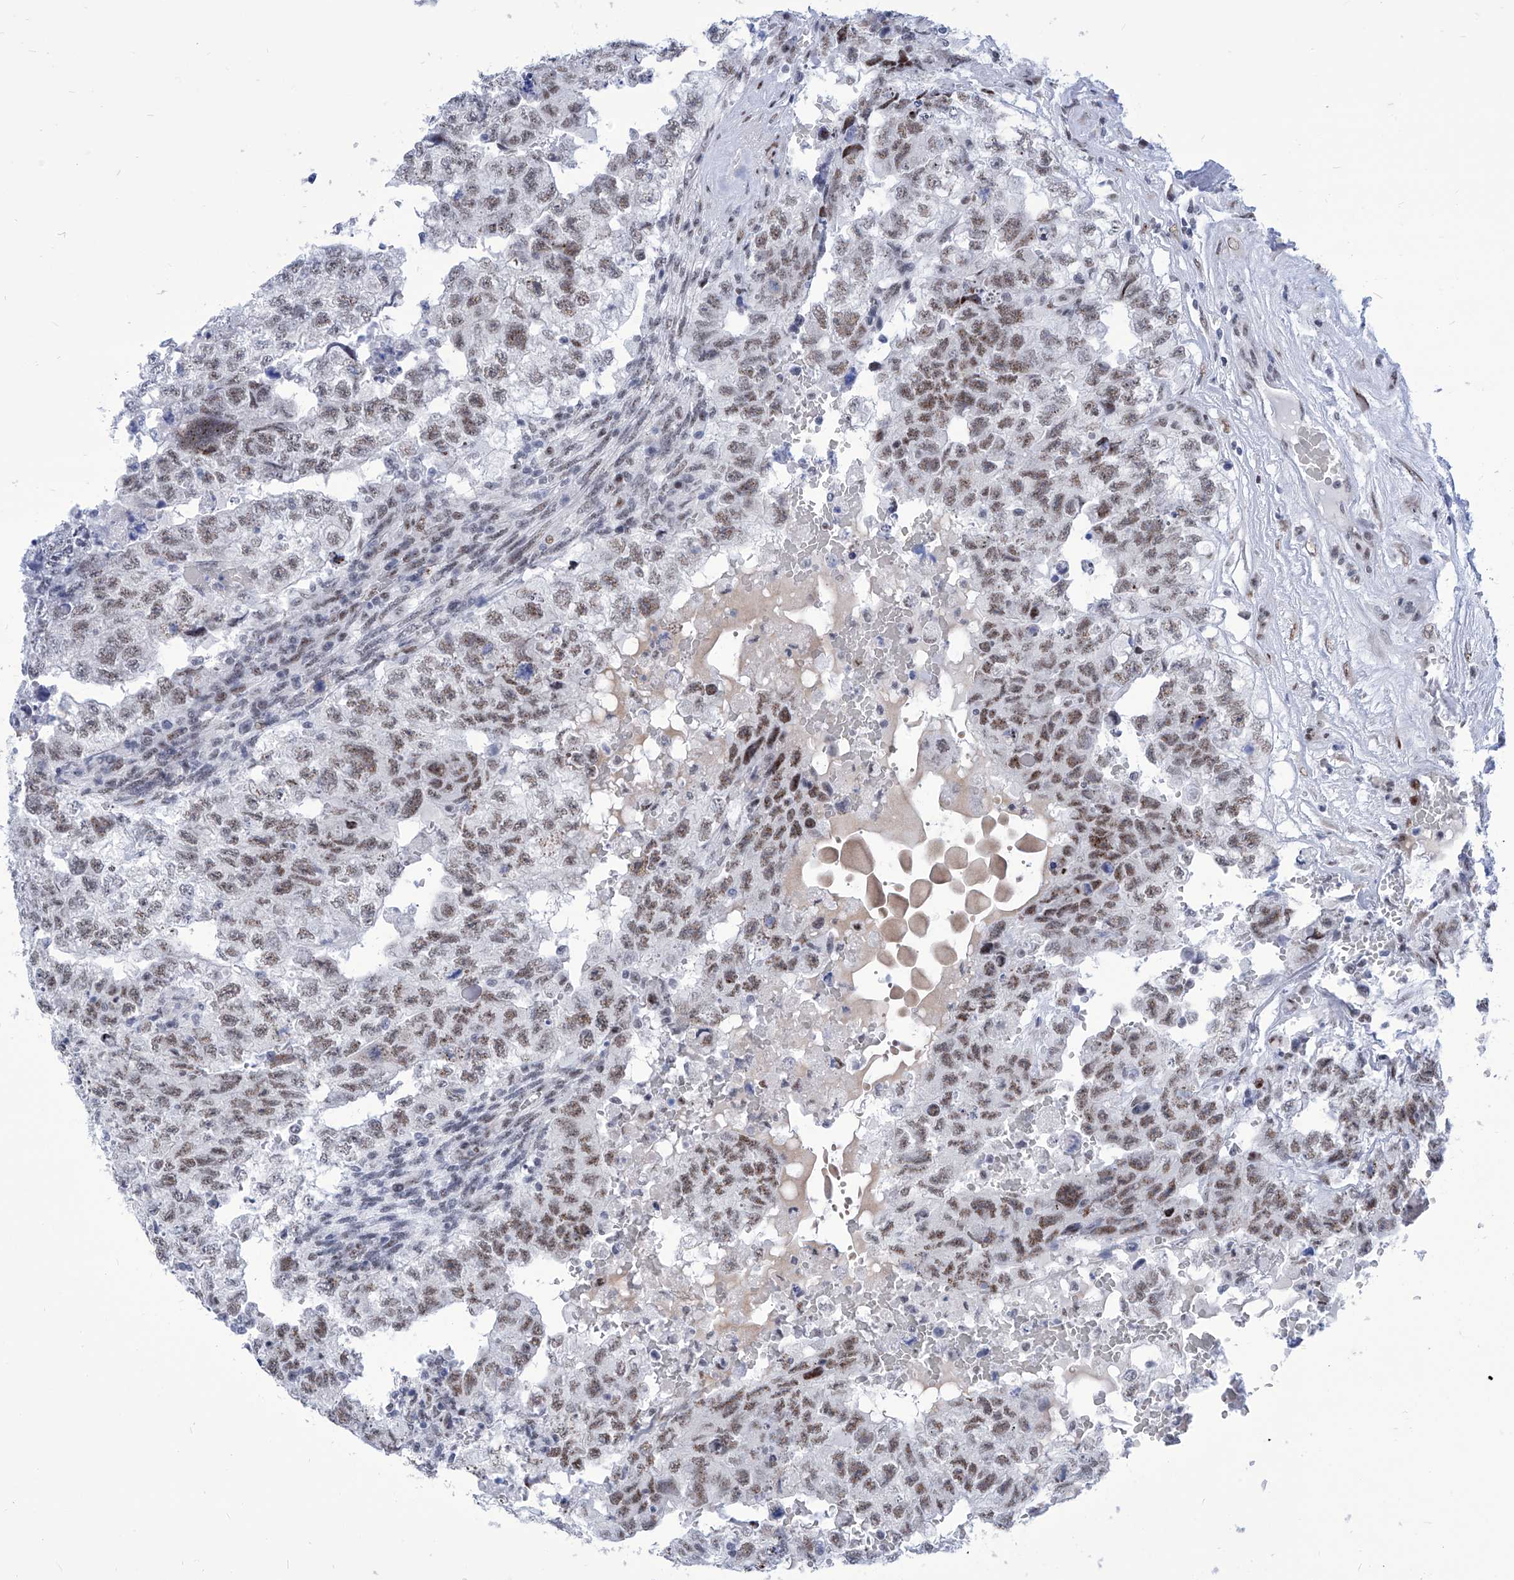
{"staining": {"intensity": "moderate", "quantity": ">75%", "location": "nuclear"}, "tissue": "testis cancer", "cell_type": "Tumor cells", "image_type": "cancer", "snomed": [{"axis": "morphology", "description": "Carcinoma, Embryonal, NOS"}, {"axis": "topography", "description": "Testis"}], "caption": "Immunohistochemistry micrograph of human testis cancer stained for a protein (brown), which displays medium levels of moderate nuclear expression in approximately >75% of tumor cells.", "gene": "SART1", "patient": {"sex": "male", "age": 36}}